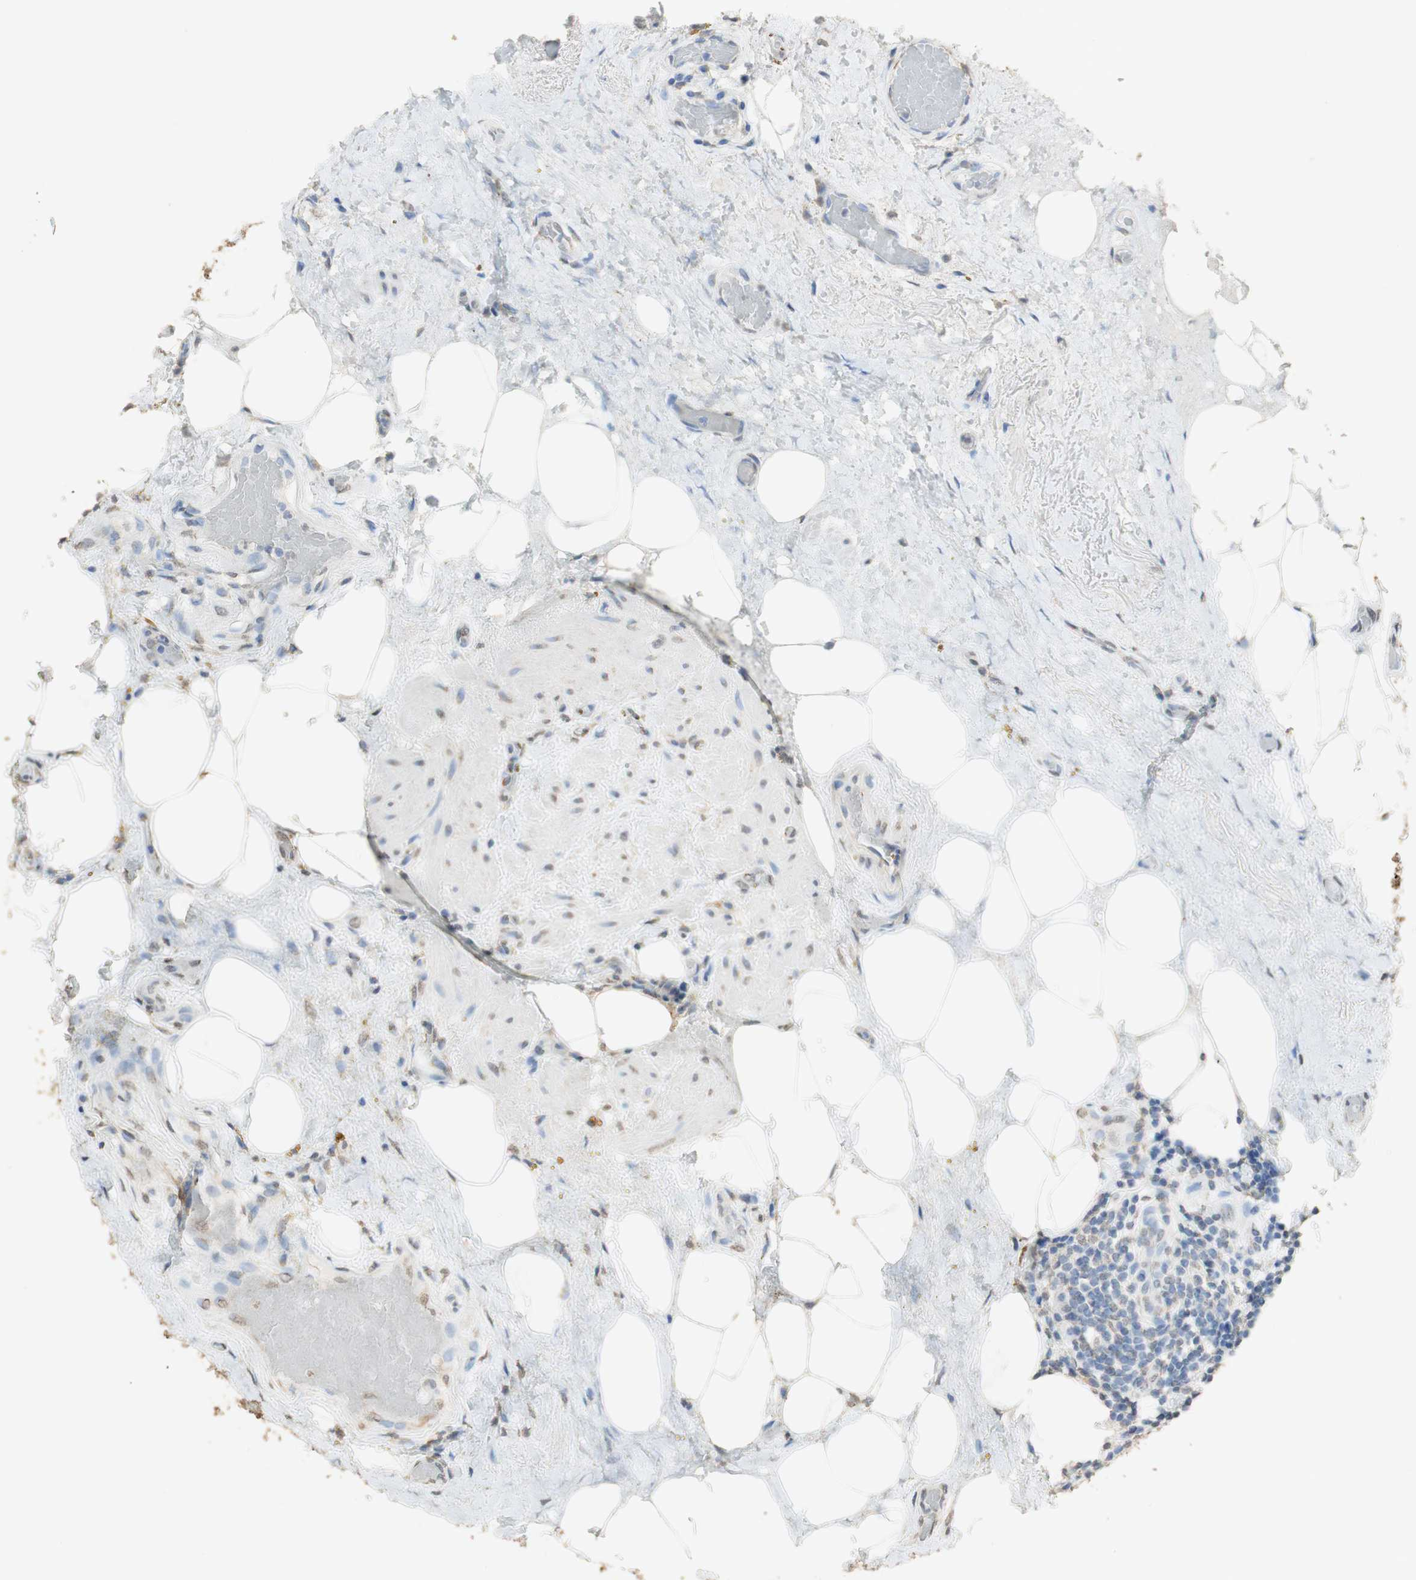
{"staining": {"intensity": "negative", "quantity": "none", "location": "none"}, "tissue": "thyroid cancer", "cell_type": "Tumor cells", "image_type": "cancer", "snomed": [{"axis": "morphology", "description": "Papillary adenocarcinoma, NOS"}, {"axis": "topography", "description": "Thyroid gland"}], "caption": "There is no significant staining in tumor cells of thyroid papillary adenocarcinoma.", "gene": "L1CAM", "patient": {"sex": "male", "age": 77}}